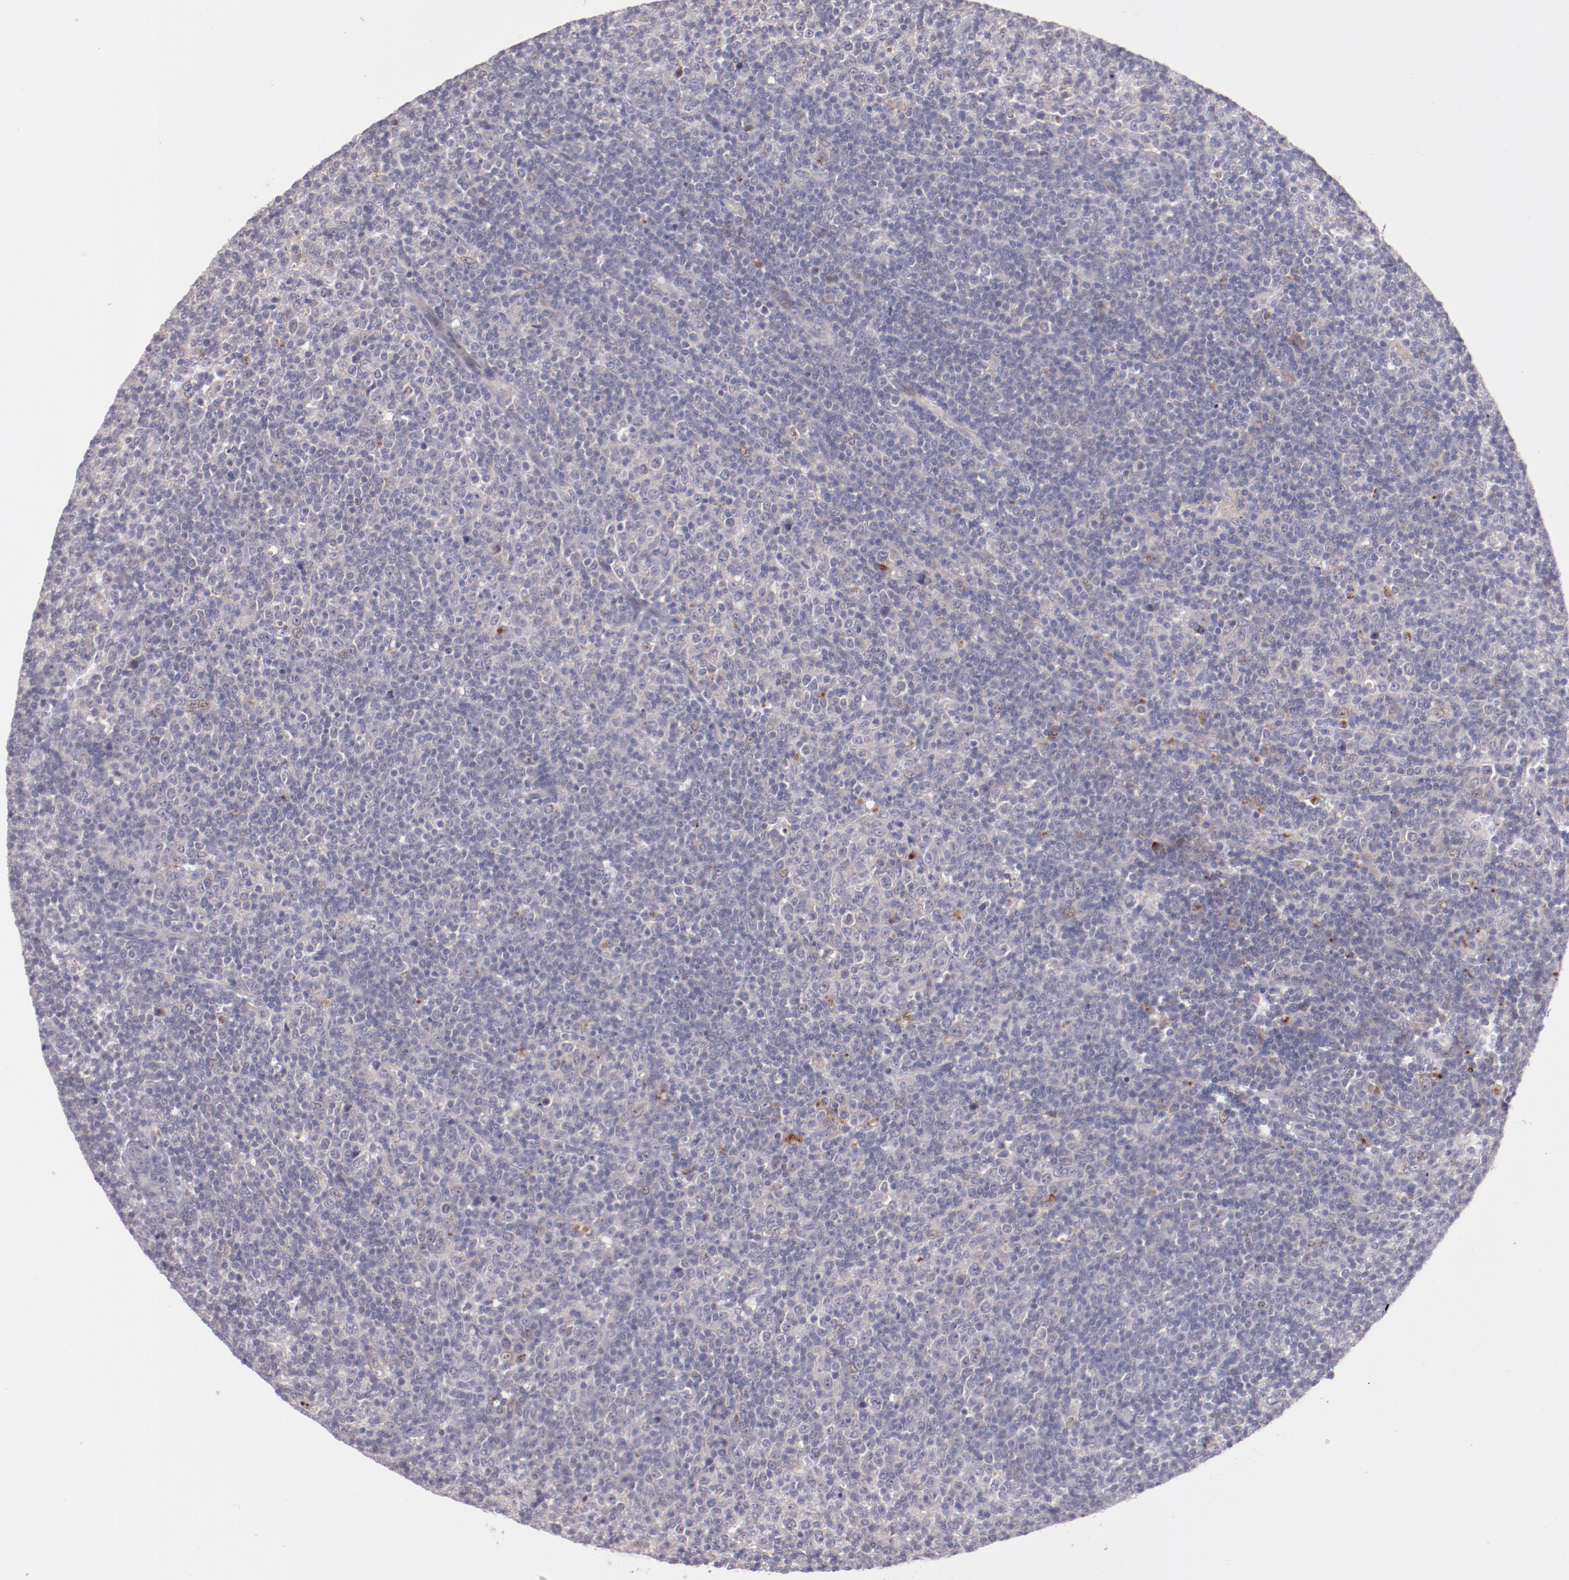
{"staining": {"intensity": "negative", "quantity": "none", "location": "none"}, "tissue": "lymphoma", "cell_type": "Tumor cells", "image_type": "cancer", "snomed": [{"axis": "morphology", "description": "Malignant lymphoma, non-Hodgkin's type, Low grade"}, {"axis": "topography", "description": "Lymph node"}], "caption": "This is an immunohistochemistry micrograph of lymphoma. There is no expression in tumor cells.", "gene": "TRAF3", "patient": {"sex": "male", "age": 70}}